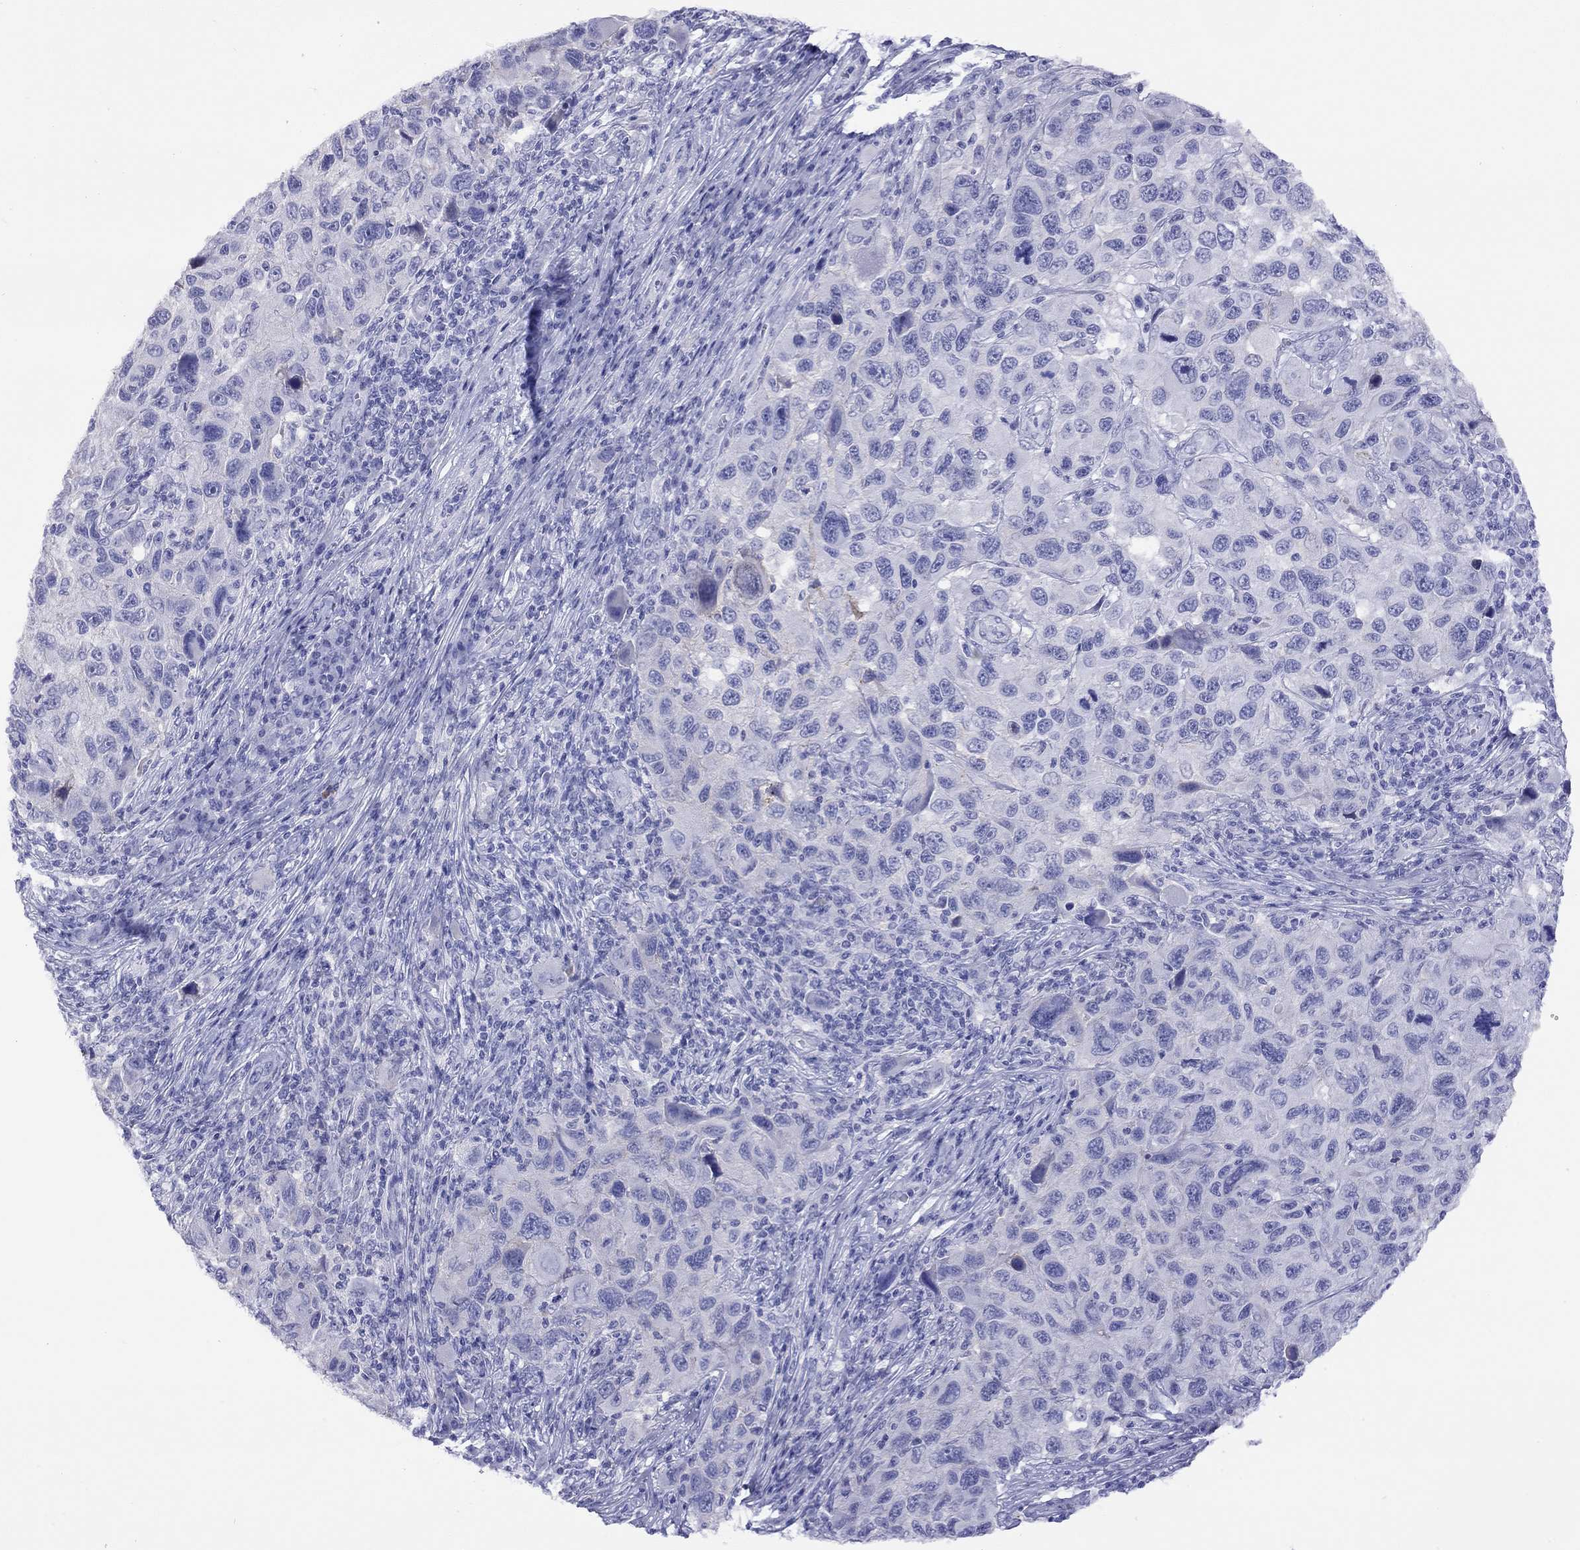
{"staining": {"intensity": "negative", "quantity": "none", "location": "none"}, "tissue": "melanoma", "cell_type": "Tumor cells", "image_type": "cancer", "snomed": [{"axis": "morphology", "description": "Malignant melanoma, NOS"}, {"axis": "topography", "description": "Skin"}], "caption": "A photomicrograph of human melanoma is negative for staining in tumor cells.", "gene": "SLC30A8", "patient": {"sex": "male", "age": 53}}